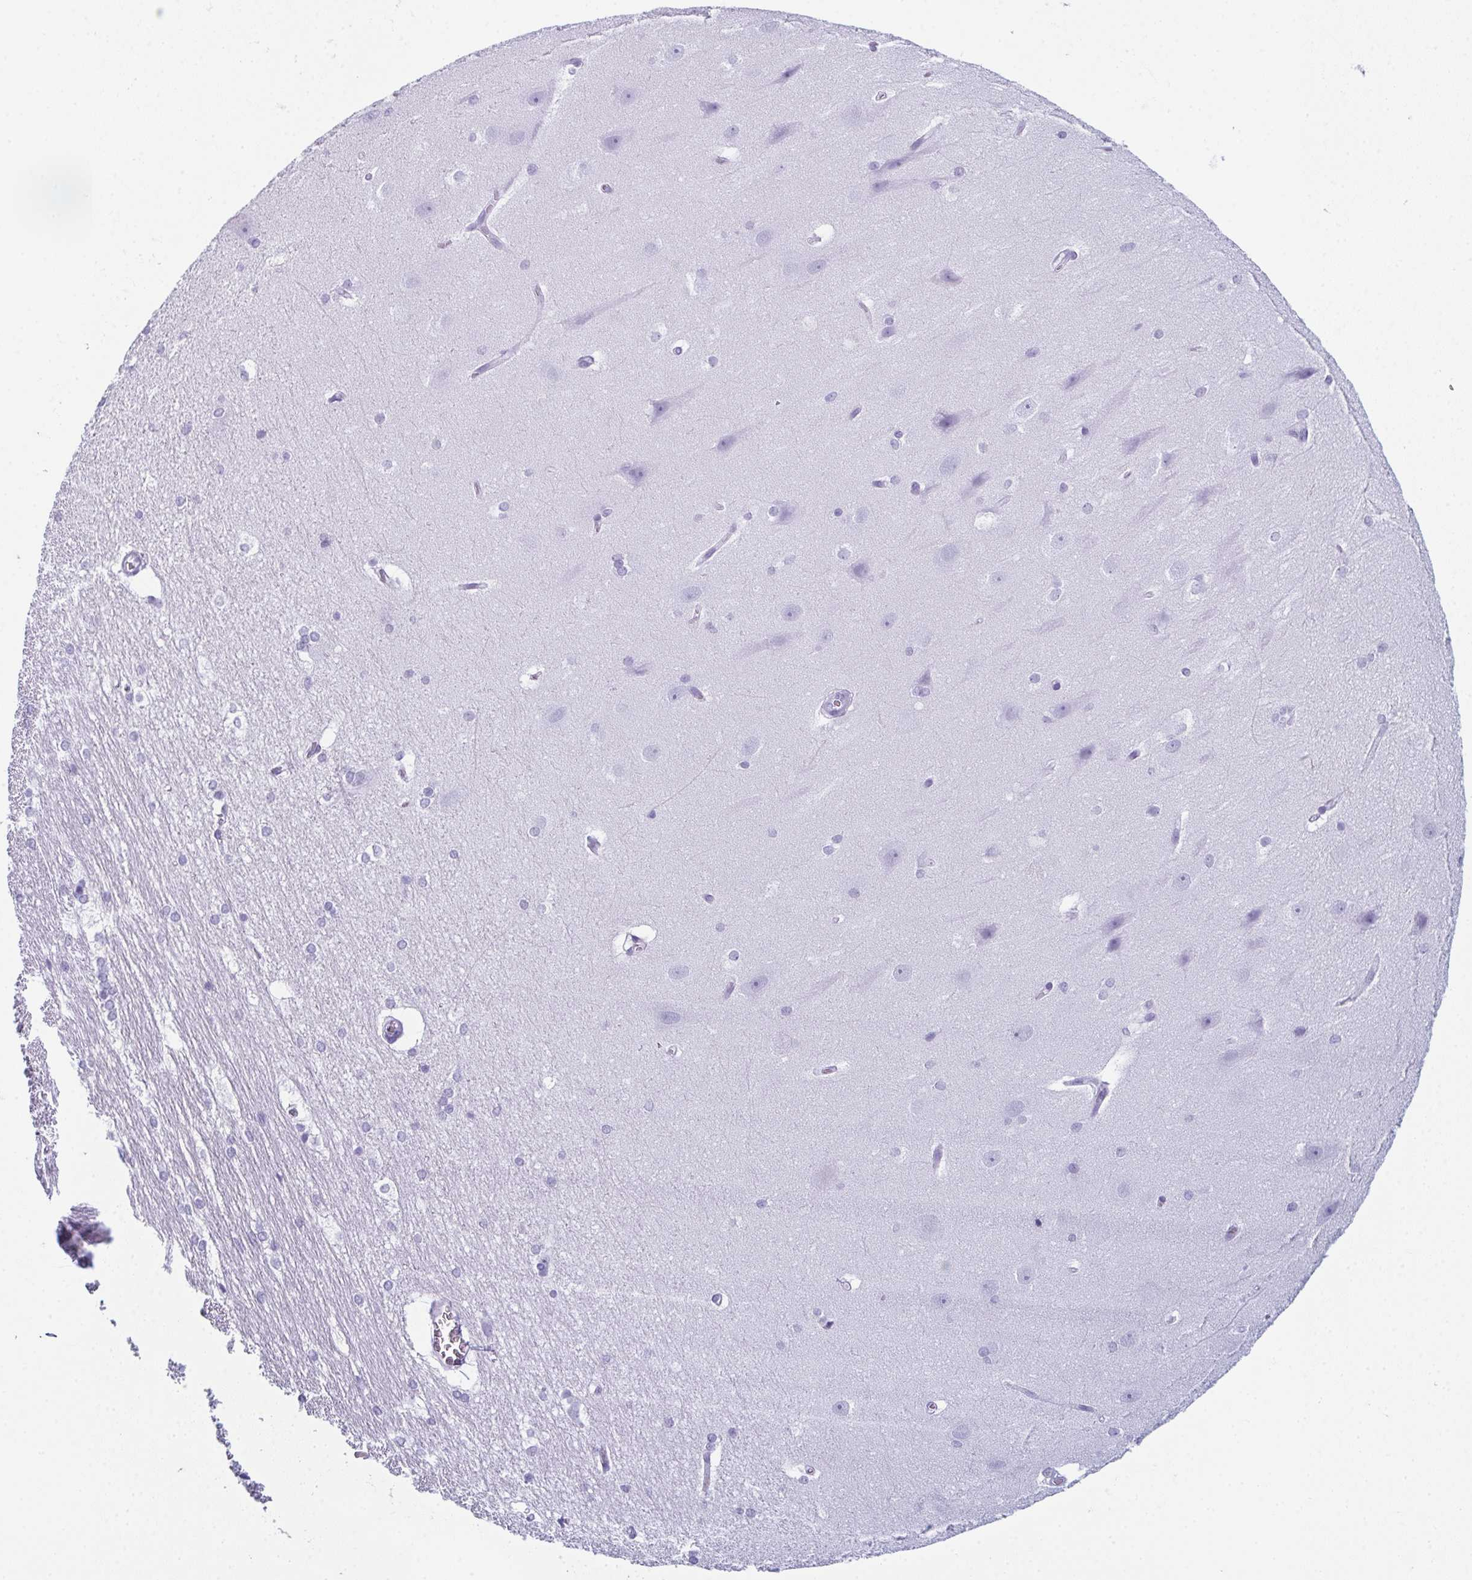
{"staining": {"intensity": "negative", "quantity": "none", "location": "none"}, "tissue": "hippocampus", "cell_type": "Glial cells", "image_type": "normal", "snomed": [{"axis": "morphology", "description": "Normal tissue, NOS"}, {"axis": "topography", "description": "Cerebral cortex"}, {"axis": "topography", "description": "Hippocampus"}], "caption": "Benign hippocampus was stained to show a protein in brown. There is no significant expression in glial cells. Nuclei are stained in blue.", "gene": "ENKUR", "patient": {"sex": "female", "age": 19}}